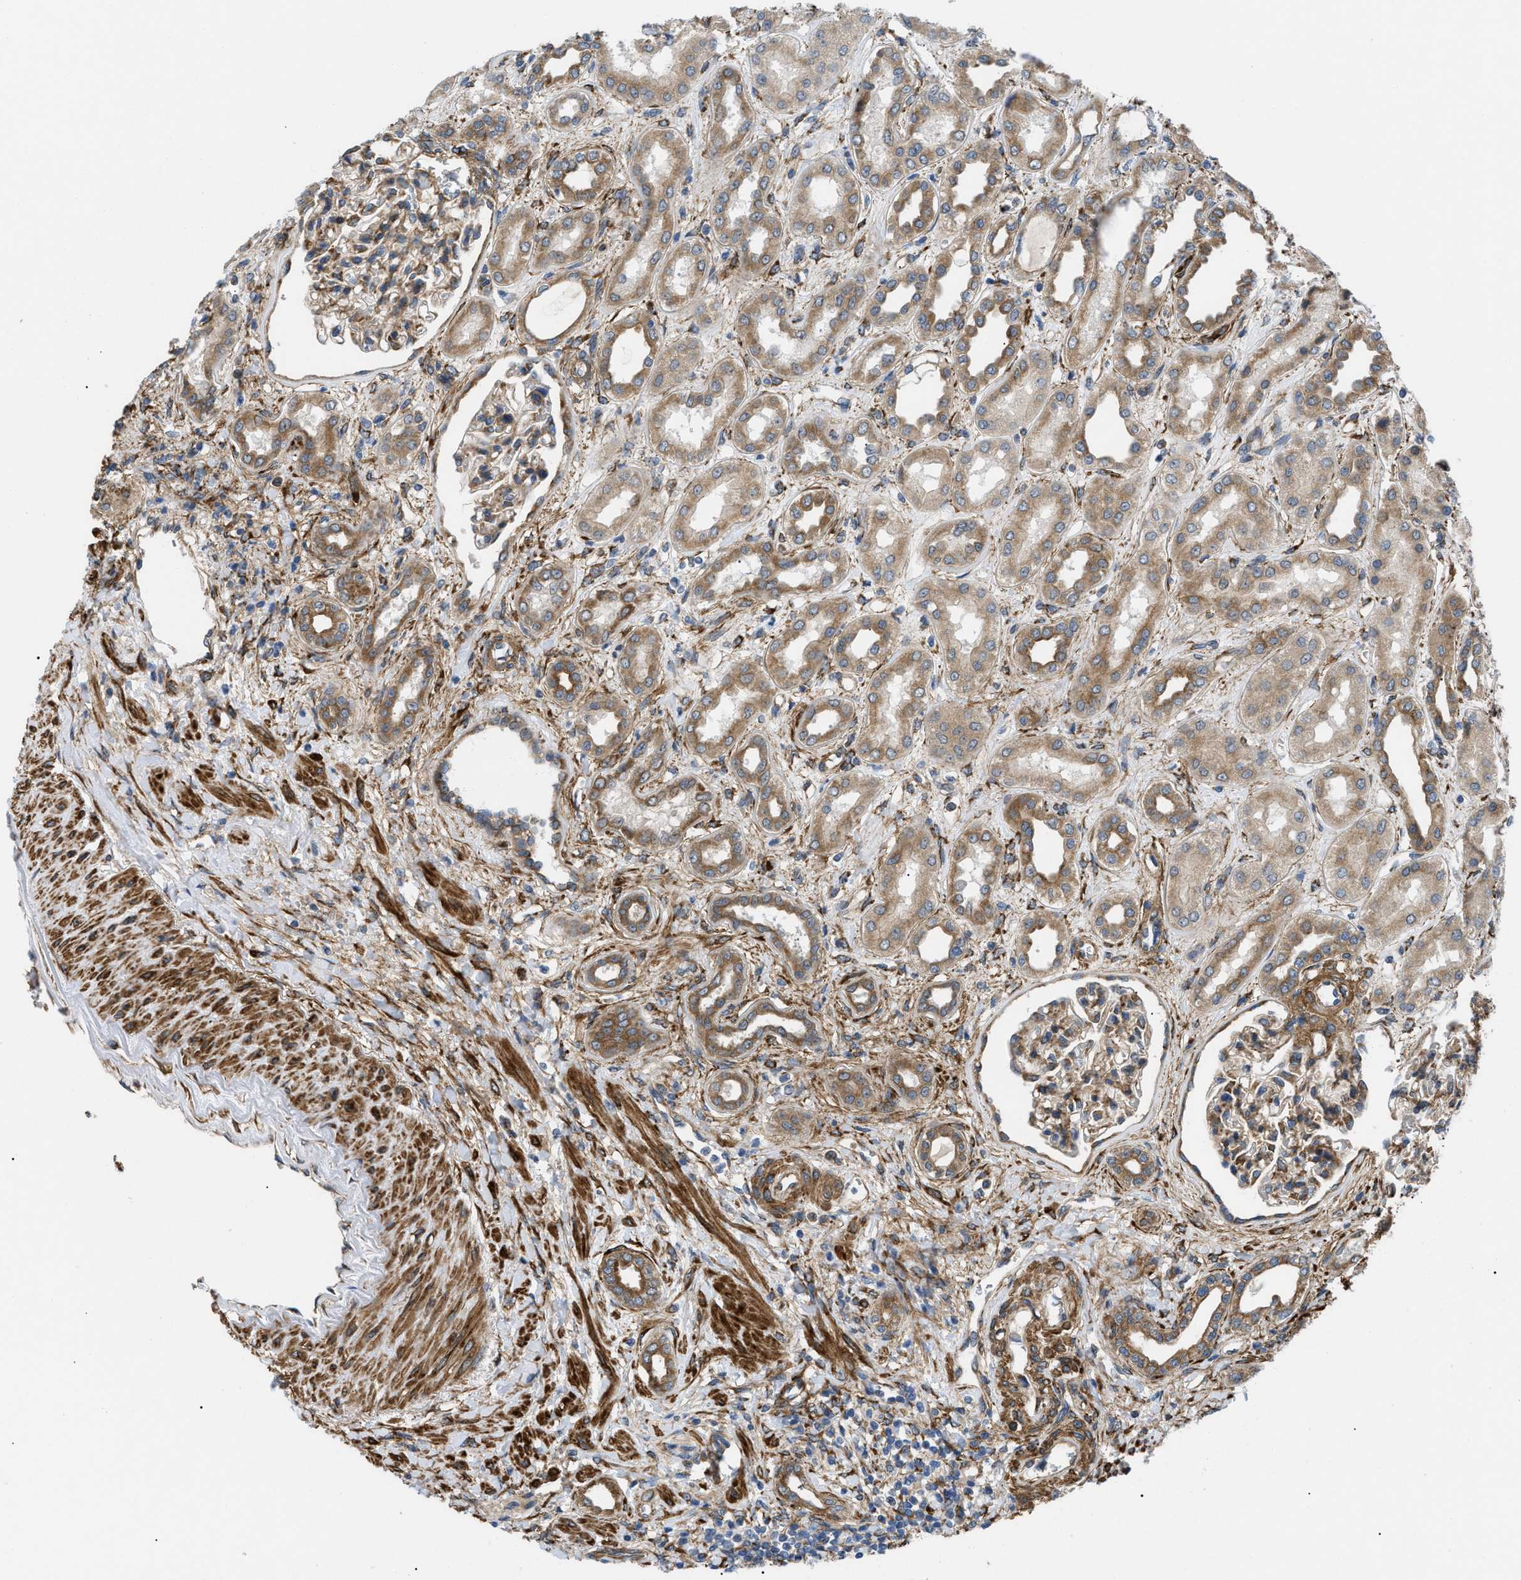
{"staining": {"intensity": "moderate", "quantity": ">75%", "location": "cytoplasmic/membranous"}, "tissue": "kidney", "cell_type": "Cells in glomeruli", "image_type": "normal", "snomed": [{"axis": "morphology", "description": "Normal tissue, NOS"}, {"axis": "topography", "description": "Kidney"}], "caption": "Immunohistochemical staining of normal kidney reveals moderate cytoplasmic/membranous protein positivity in about >75% of cells in glomeruli.", "gene": "MYO10", "patient": {"sex": "male", "age": 59}}